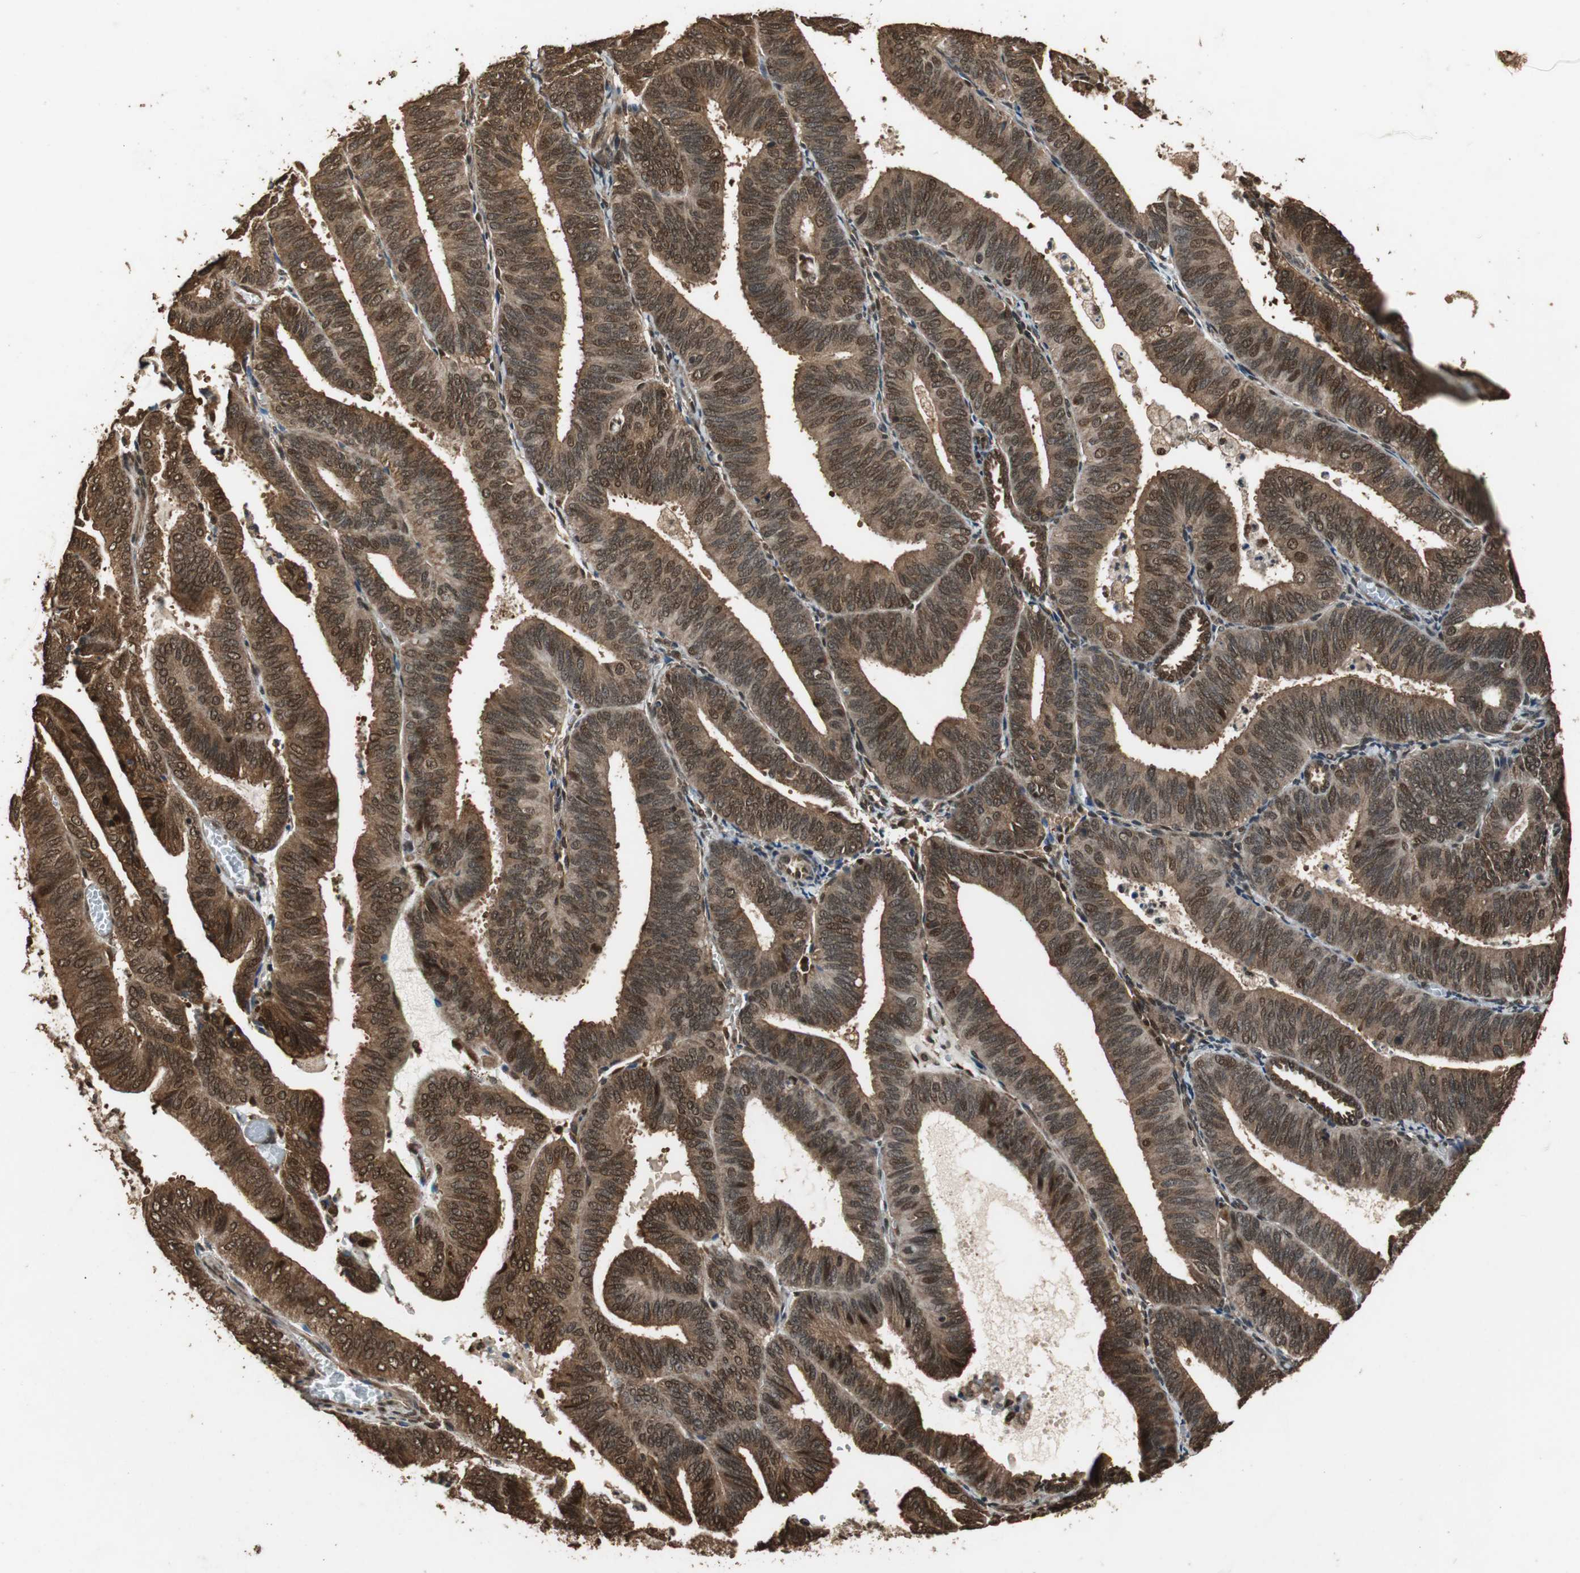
{"staining": {"intensity": "strong", "quantity": ">75%", "location": "cytoplasmic/membranous,nuclear"}, "tissue": "endometrial cancer", "cell_type": "Tumor cells", "image_type": "cancer", "snomed": [{"axis": "morphology", "description": "Adenocarcinoma, NOS"}, {"axis": "topography", "description": "Uterus"}], "caption": "Protein expression by immunohistochemistry (IHC) reveals strong cytoplasmic/membranous and nuclear expression in approximately >75% of tumor cells in endometrial cancer.", "gene": "ZNF18", "patient": {"sex": "female", "age": 60}}